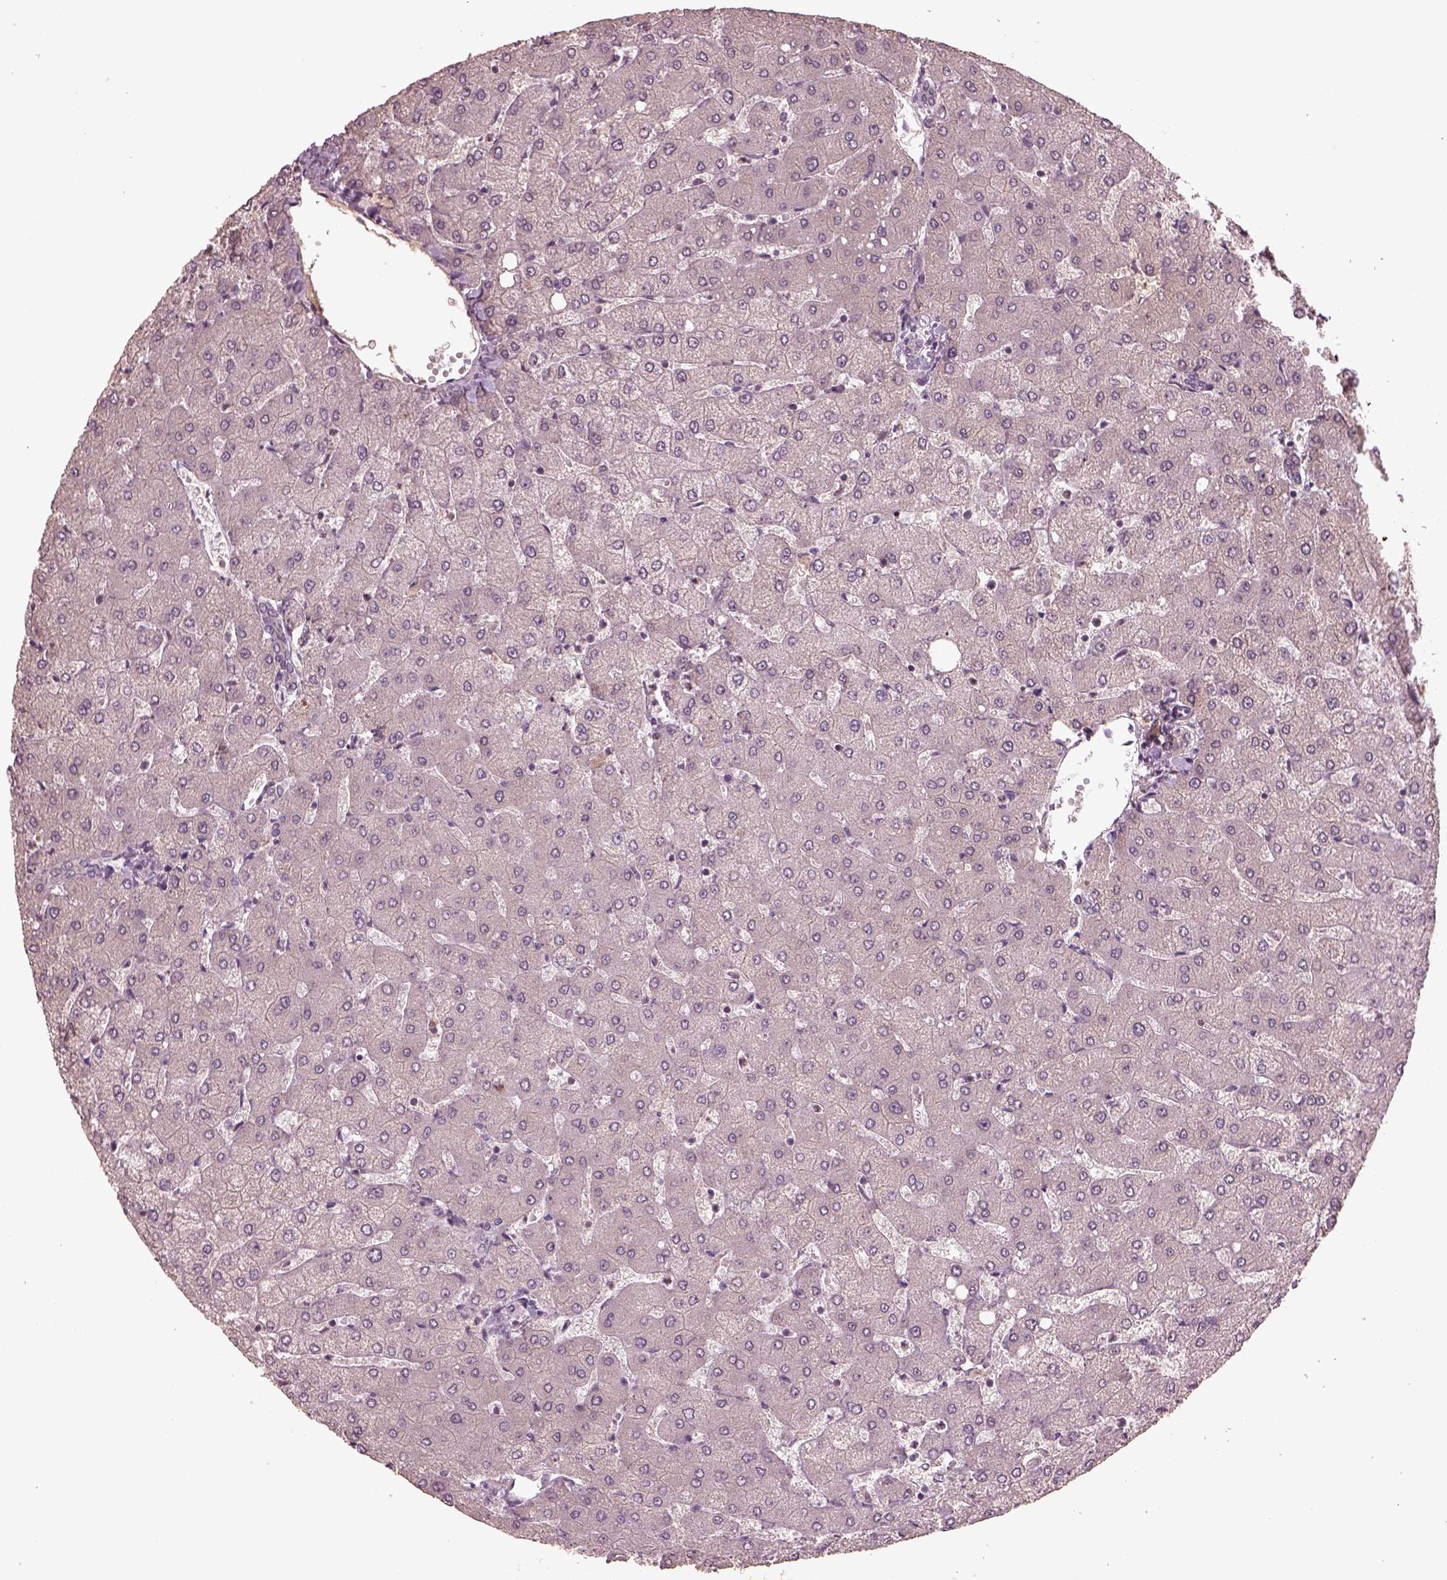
{"staining": {"intensity": "negative", "quantity": "none", "location": "none"}, "tissue": "liver", "cell_type": "Cholangiocytes", "image_type": "normal", "snomed": [{"axis": "morphology", "description": "Normal tissue, NOS"}, {"axis": "topography", "description": "Liver"}], "caption": "A micrograph of human liver is negative for staining in cholangiocytes. Nuclei are stained in blue.", "gene": "PTX4", "patient": {"sex": "female", "age": 54}}